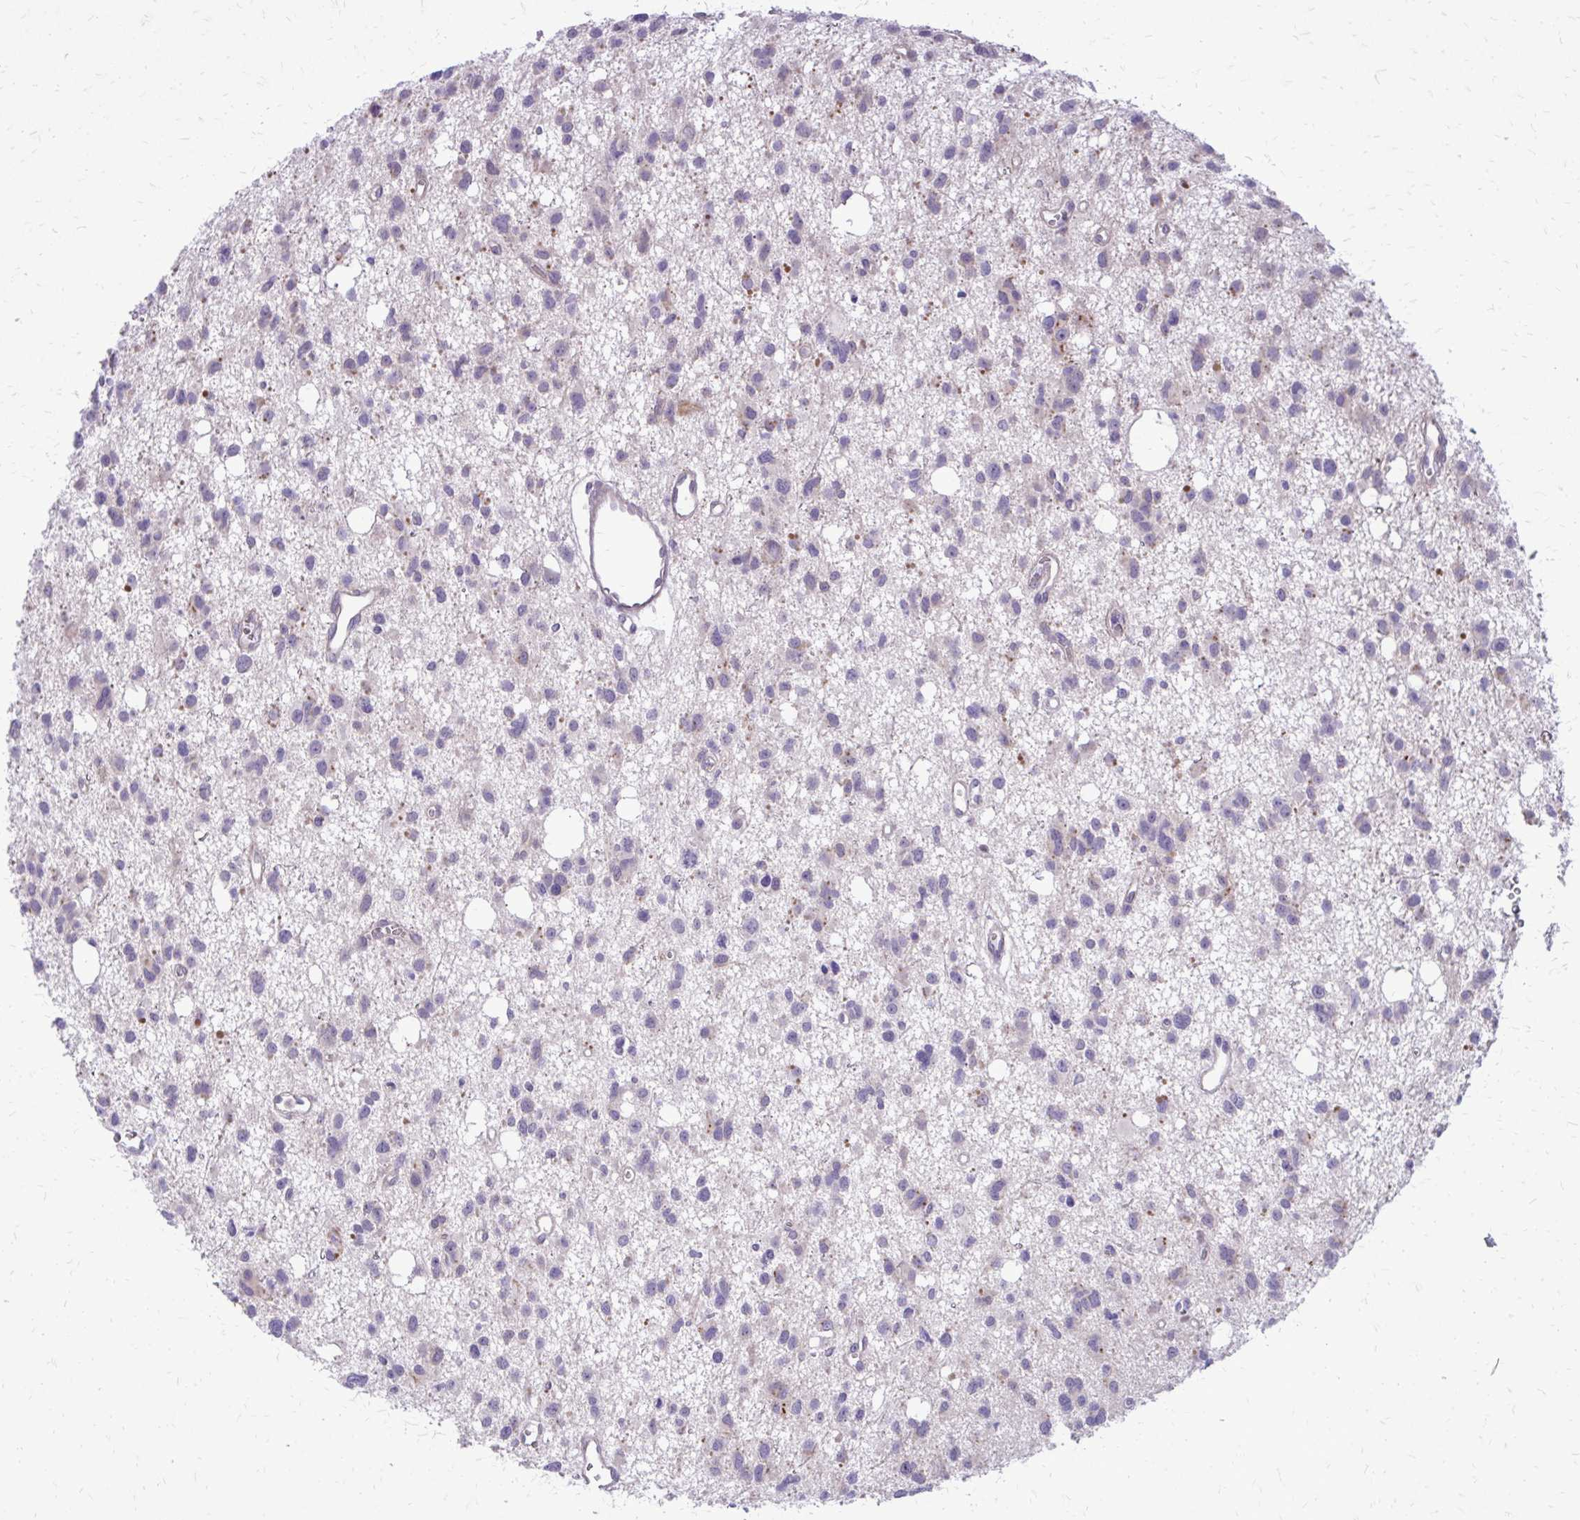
{"staining": {"intensity": "negative", "quantity": "none", "location": "none"}, "tissue": "glioma", "cell_type": "Tumor cells", "image_type": "cancer", "snomed": [{"axis": "morphology", "description": "Glioma, malignant, High grade"}, {"axis": "topography", "description": "Brain"}], "caption": "Tumor cells show no significant staining in malignant glioma (high-grade).", "gene": "PPDPFL", "patient": {"sex": "male", "age": 23}}